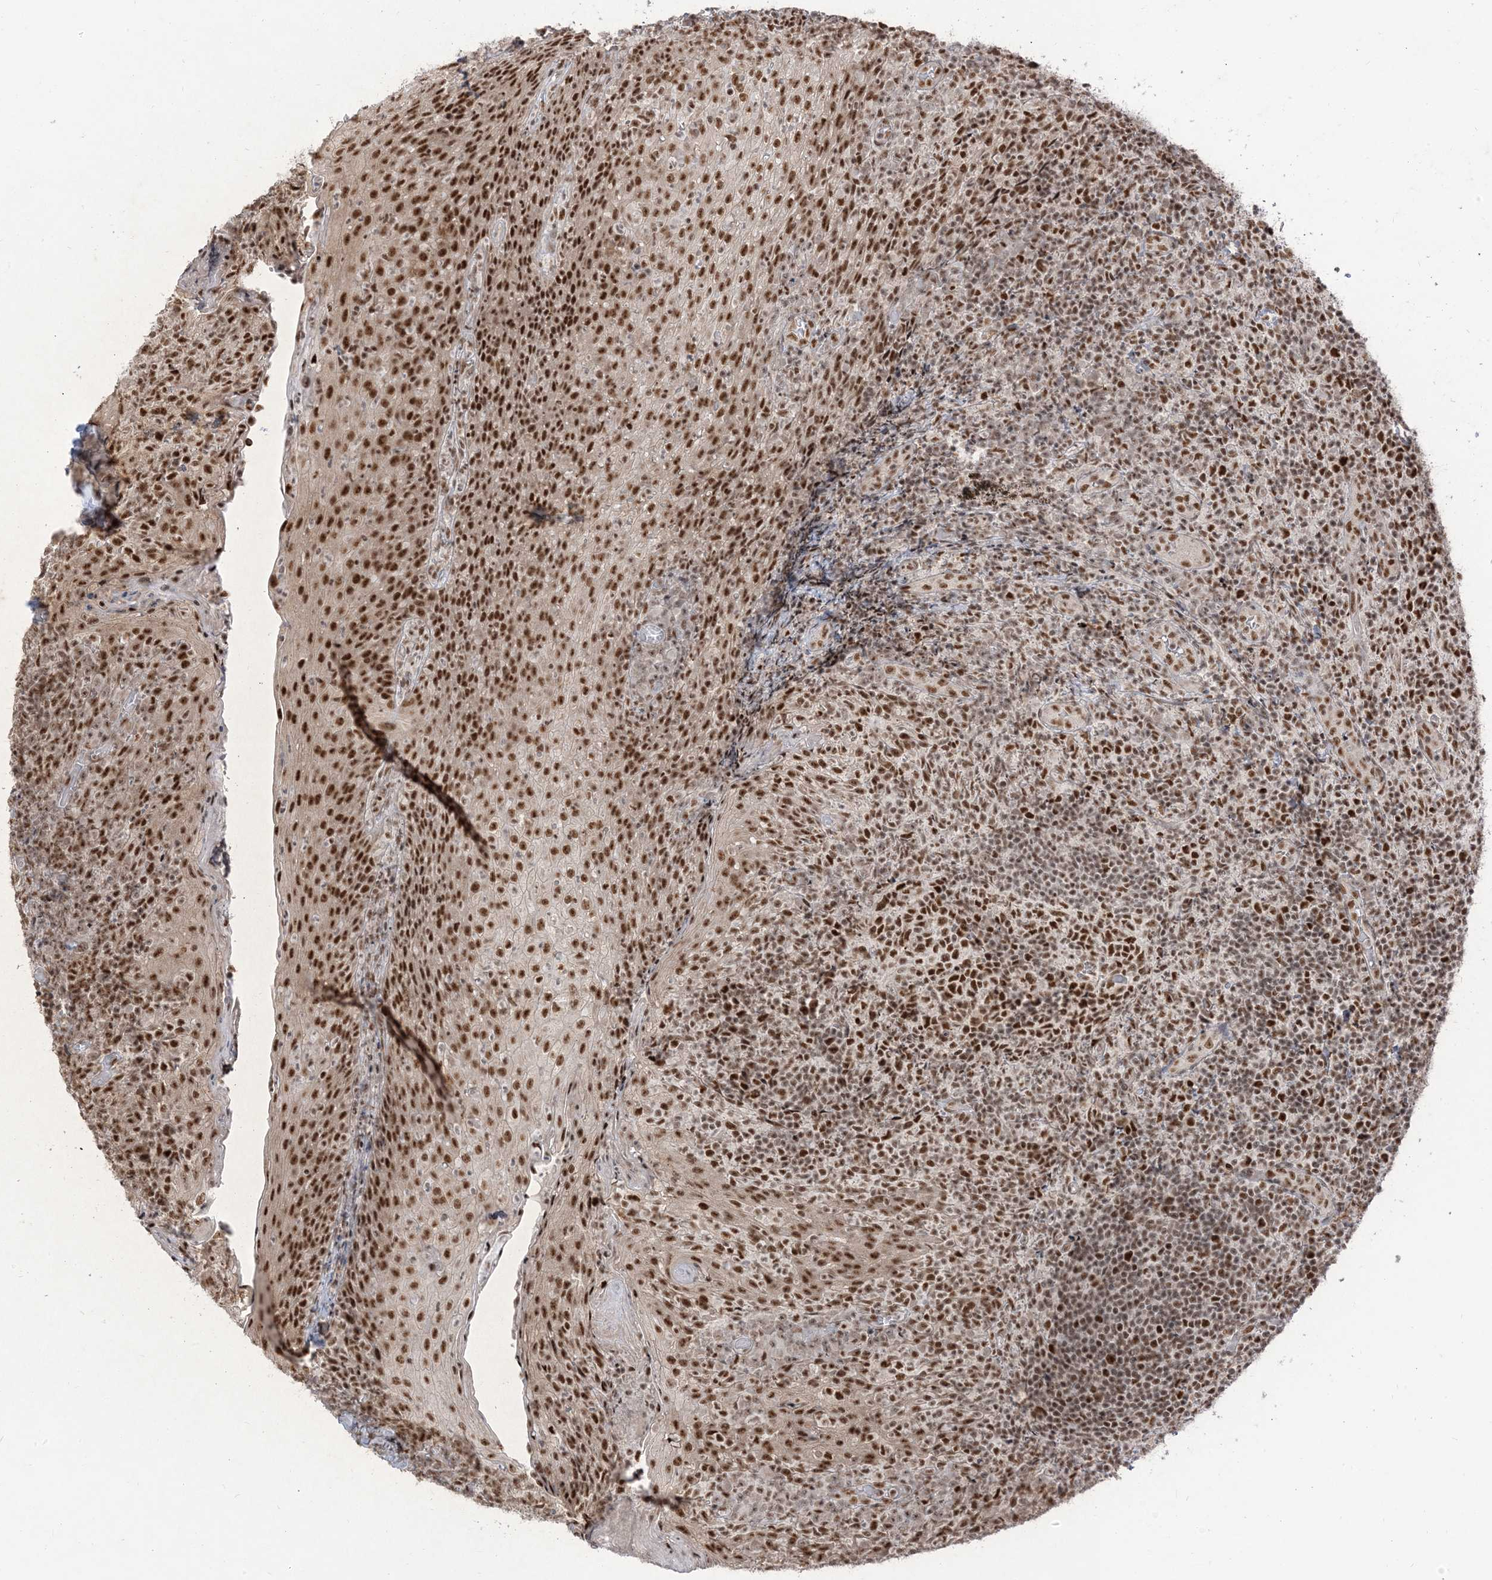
{"staining": {"intensity": "strong", "quantity": ">75%", "location": "nuclear"}, "tissue": "tonsil", "cell_type": "Germinal center cells", "image_type": "normal", "snomed": [{"axis": "morphology", "description": "Normal tissue, NOS"}, {"axis": "topography", "description": "Tonsil"}], "caption": "Immunohistochemical staining of benign human tonsil shows >75% levels of strong nuclear protein staining in about >75% of germinal center cells.", "gene": "ARGLU1", "patient": {"sex": "female", "age": 19}}